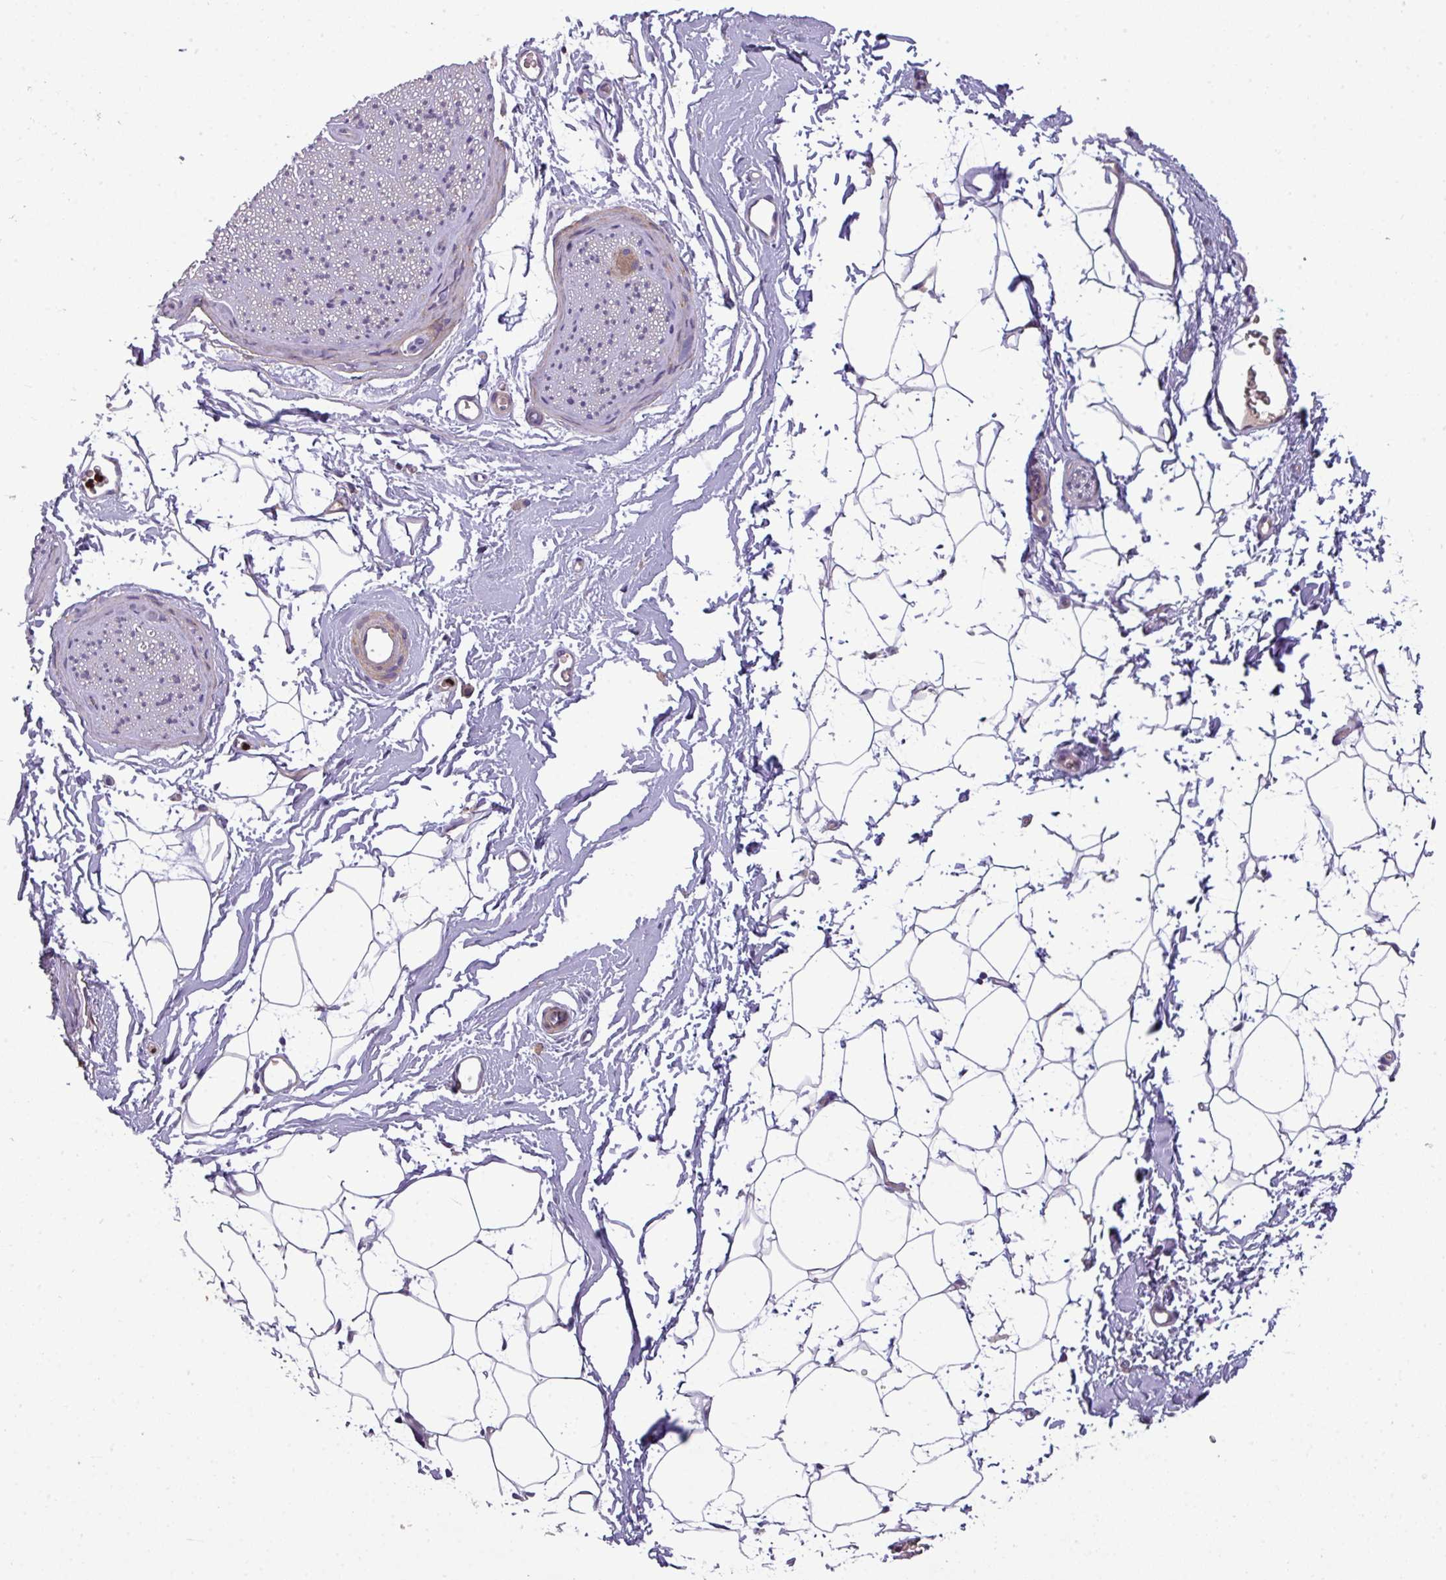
{"staining": {"intensity": "negative", "quantity": "none", "location": "none"}, "tissue": "adipose tissue", "cell_type": "Adipocytes", "image_type": "normal", "snomed": [{"axis": "morphology", "description": "Normal tissue, NOS"}, {"axis": "morphology", "description": "Adenocarcinoma, High grade"}, {"axis": "topography", "description": "Prostate"}, {"axis": "topography", "description": "Peripheral nerve tissue"}], "caption": "Immunohistochemistry (IHC) photomicrograph of unremarkable adipose tissue: human adipose tissue stained with DAB demonstrates no significant protein positivity in adipocytes. (DAB IHC with hematoxylin counter stain).", "gene": "PAPLN", "patient": {"sex": "male", "age": 68}}